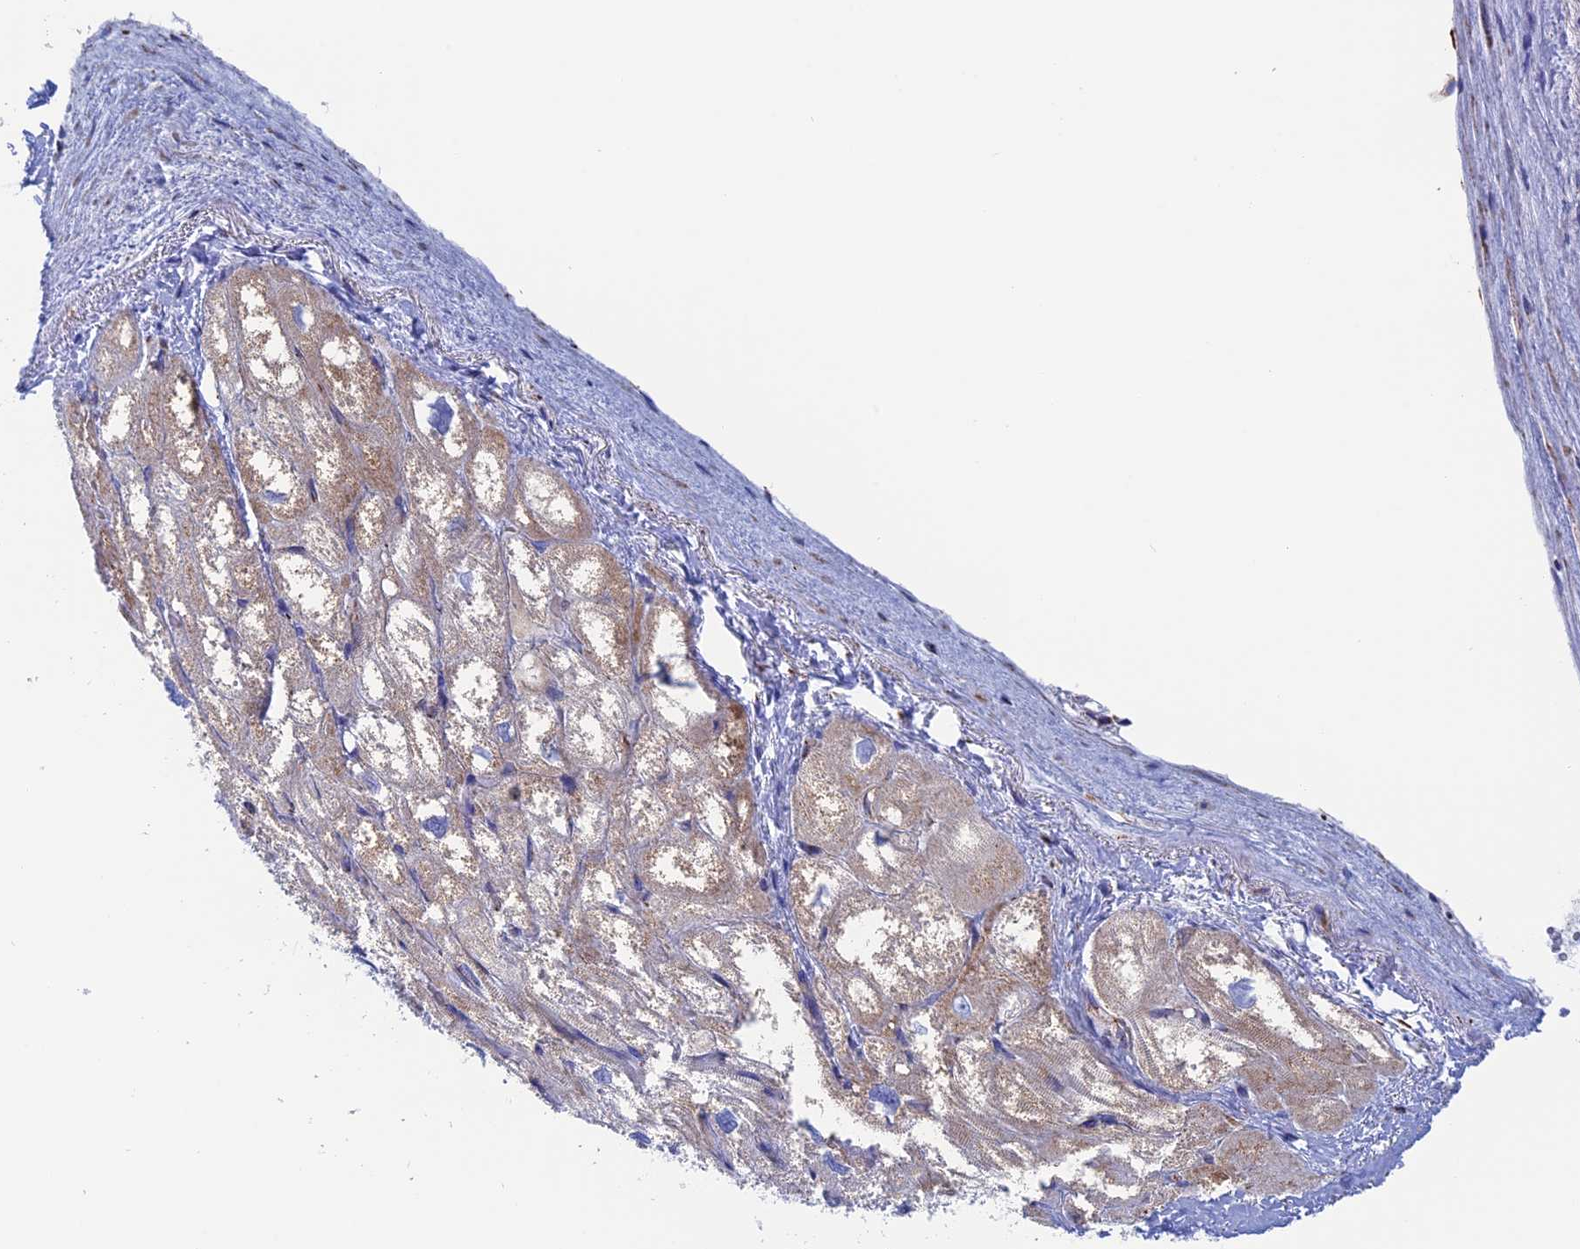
{"staining": {"intensity": "moderate", "quantity": "25%-75%", "location": "cytoplasmic/membranous"}, "tissue": "heart muscle", "cell_type": "Cardiomyocytes", "image_type": "normal", "snomed": [{"axis": "morphology", "description": "Normal tissue, NOS"}, {"axis": "topography", "description": "Heart"}], "caption": "A histopathology image of human heart muscle stained for a protein displays moderate cytoplasmic/membranous brown staining in cardiomyocytes. (IHC, brightfield microscopy, high magnification).", "gene": "WDR83", "patient": {"sex": "male", "age": 50}}